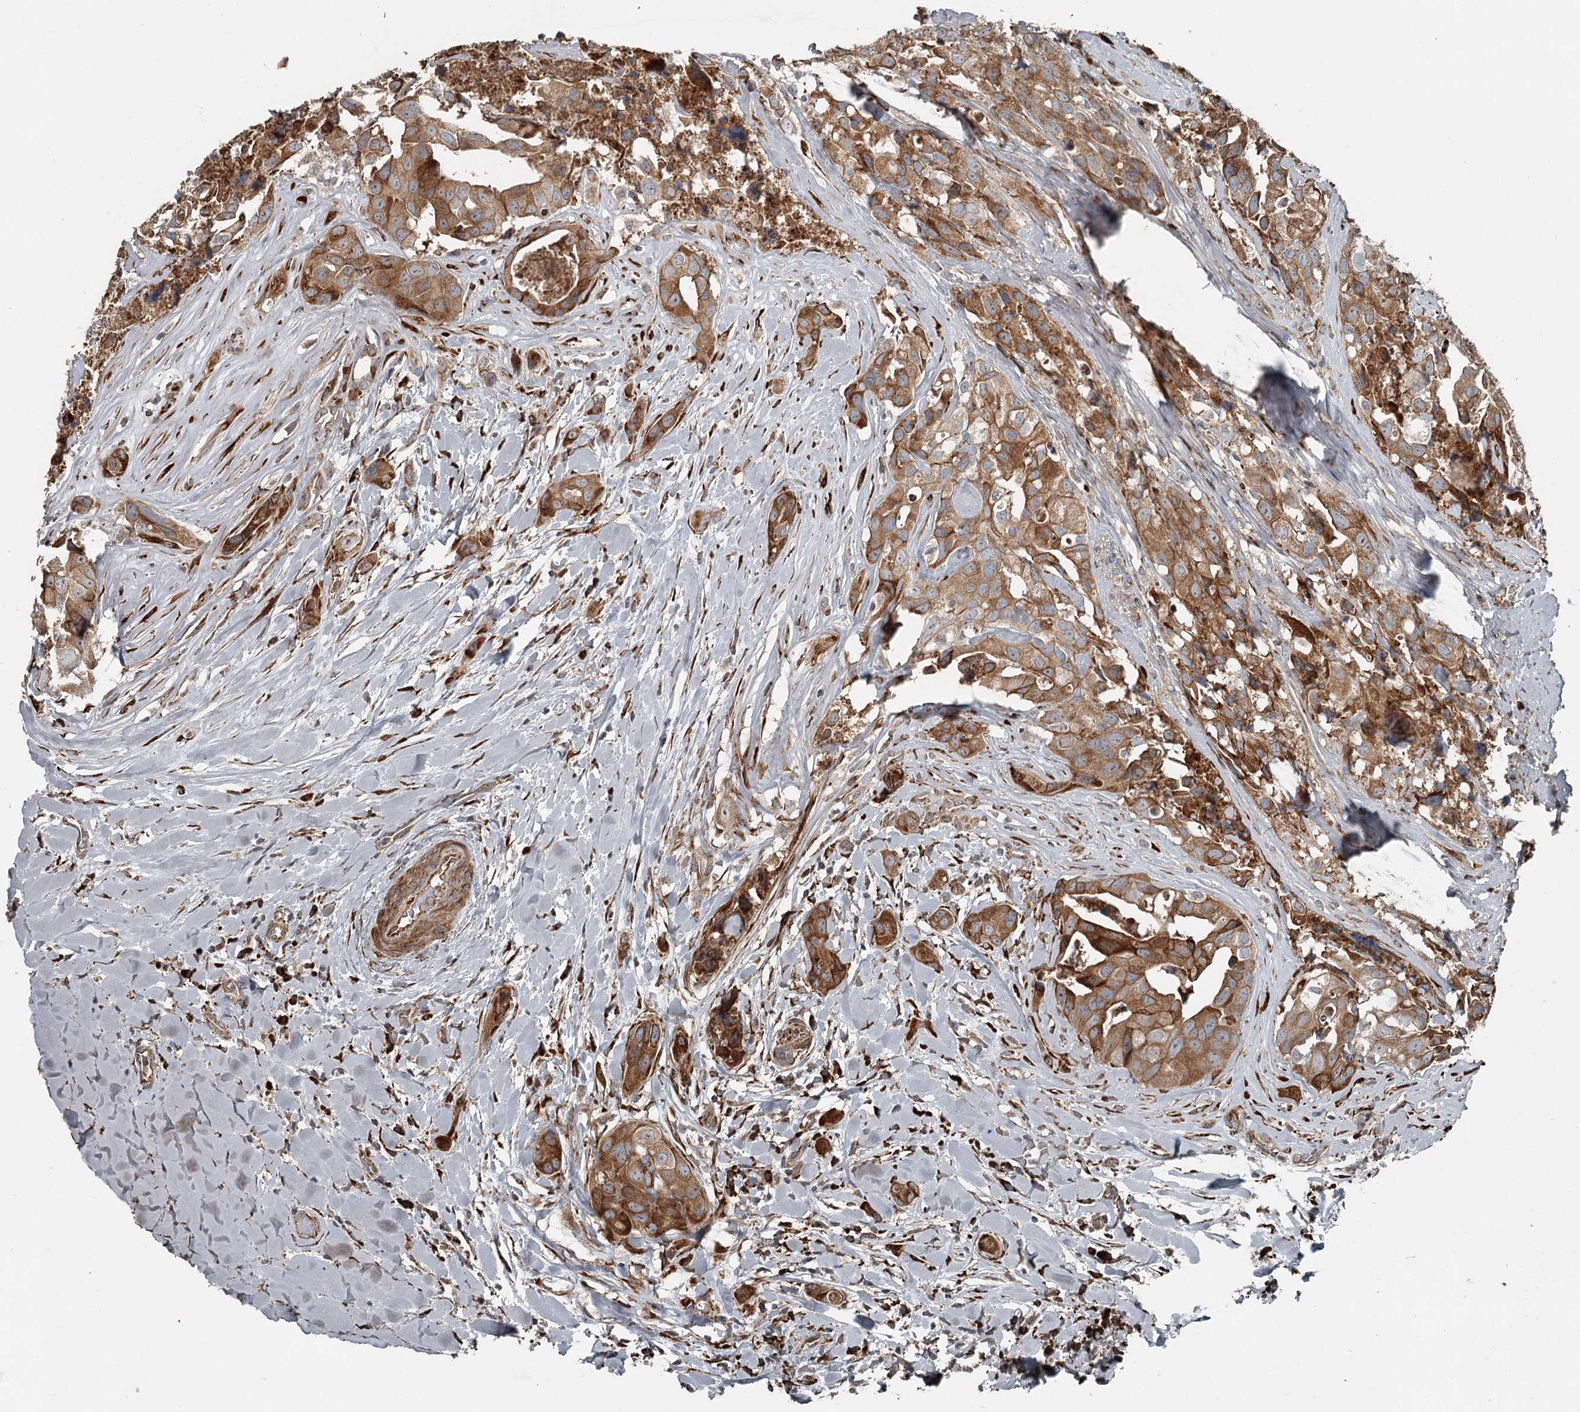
{"staining": {"intensity": "moderate", "quantity": ">75%", "location": "cytoplasmic/membranous"}, "tissue": "head and neck cancer", "cell_type": "Tumor cells", "image_type": "cancer", "snomed": [{"axis": "morphology", "description": "Adenocarcinoma, NOS"}, {"axis": "morphology", "description": "Adenocarcinoma, metastatic, NOS"}, {"axis": "topography", "description": "Head-Neck"}], "caption": "A histopathology image of human head and neck cancer (adenocarcinoma) stained for a protein shows moderate cytoplasmic/membranous brown staining in tumor cells. (DAB (3,3'-diaminobenzidine) IHC, brown staining for protein, blue staining for nuclei).", "gene": "RASSF8", "patient": {"sex": "male", "age": 75}}